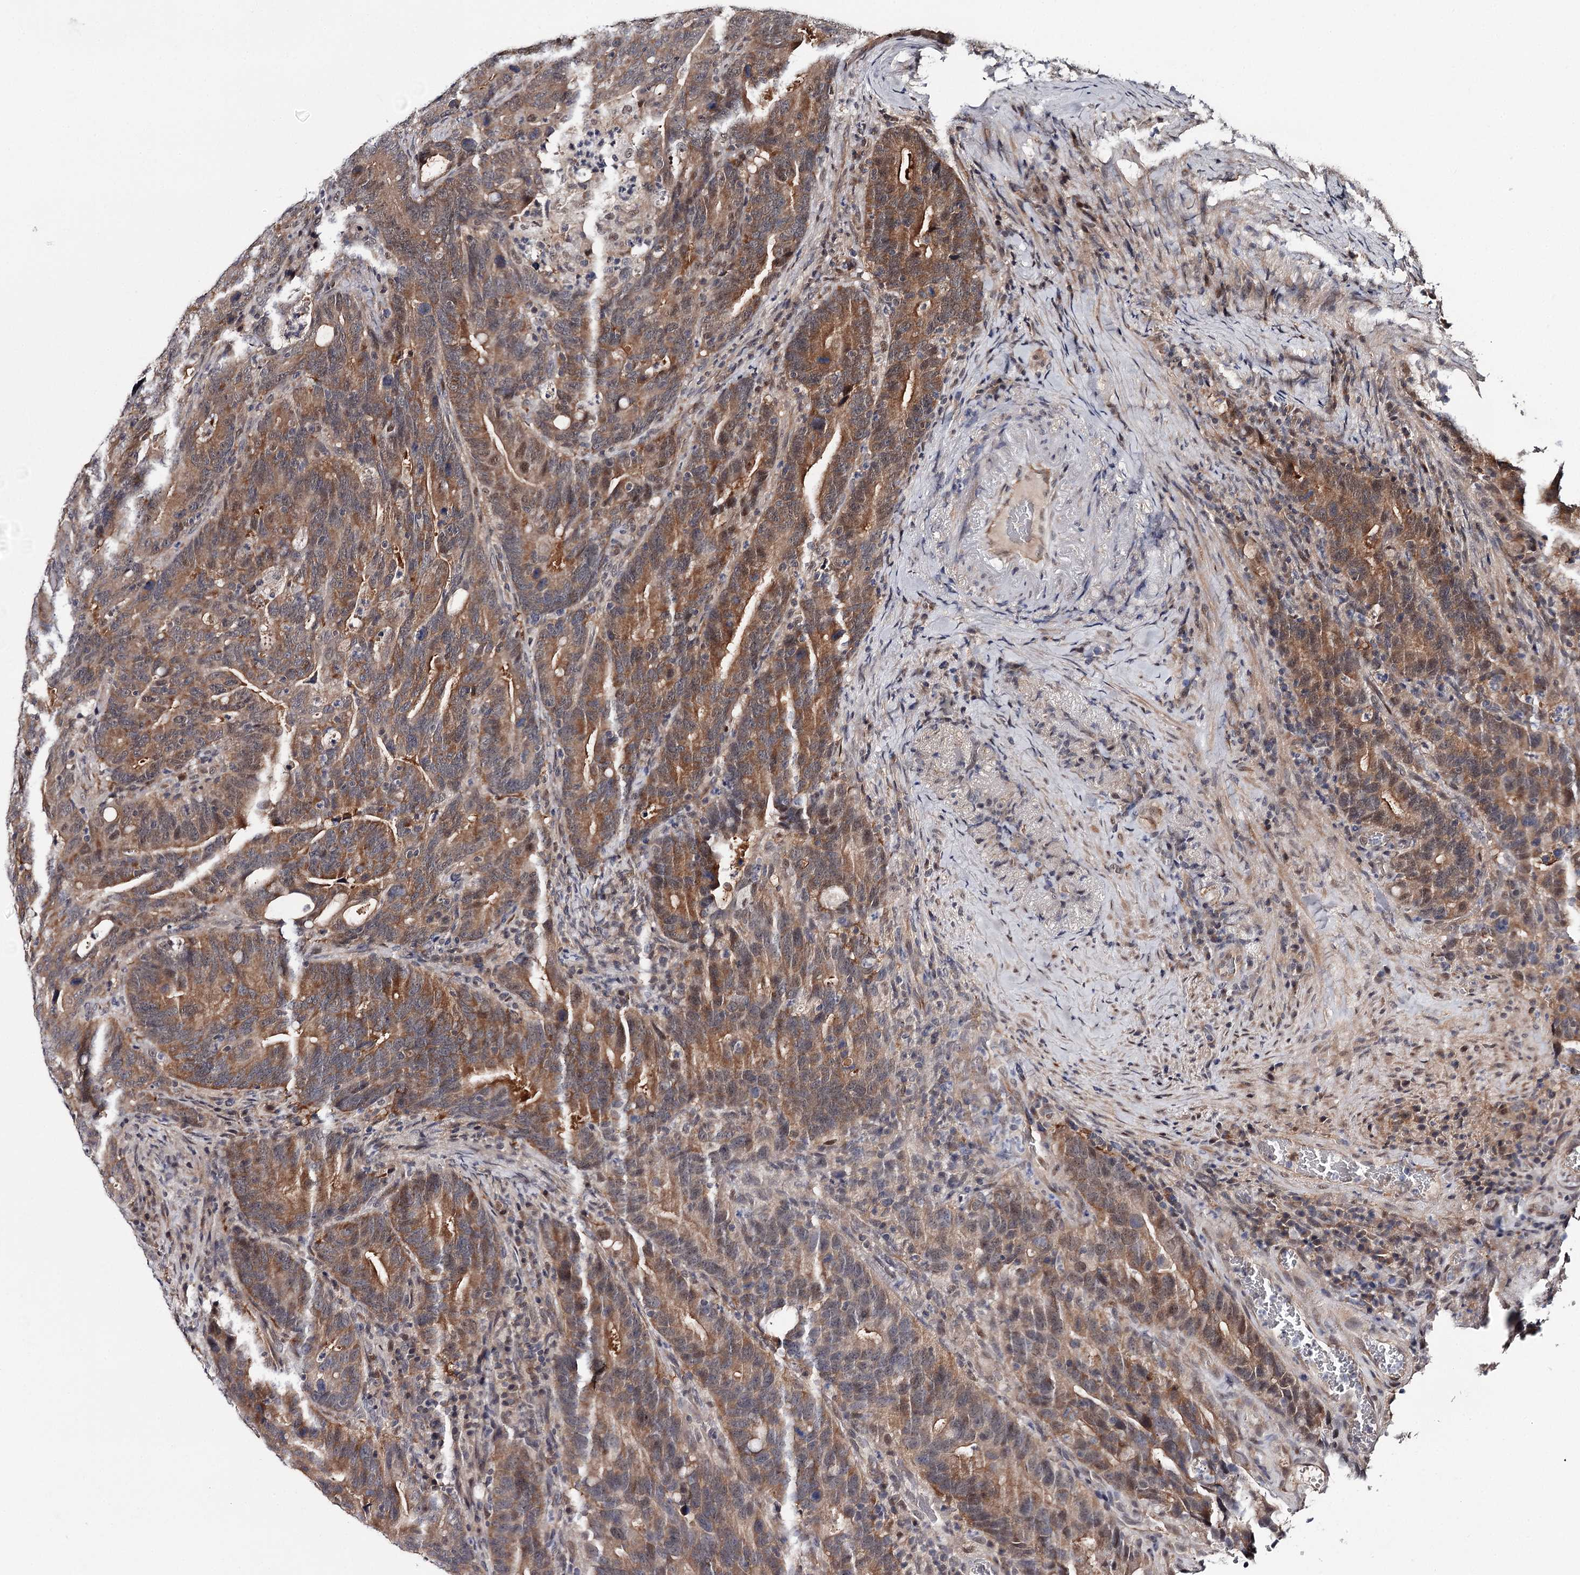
{"staining": {"intensity": "moderate", "quantity": ">75%", "location": "cytoplasmic/membranous"}, "tissue": "colorectal cancer", "cell_type": "Tumor cells", "image_type": "cancer", "snomed": [{"axis": "morphology", "description": "Adenocarcinoma, NOS"}, {"axis": "topography", "description": "Colon"}], "caption": "Human adenocarcinoma (colorectal) stained for a protein (brown) exhibits moderate cytoplasmic/membranous positive expression in approximately >75% of tumor cells.", "gene": "GTSF1", "patient": {"sex": "female", "age": 66}}